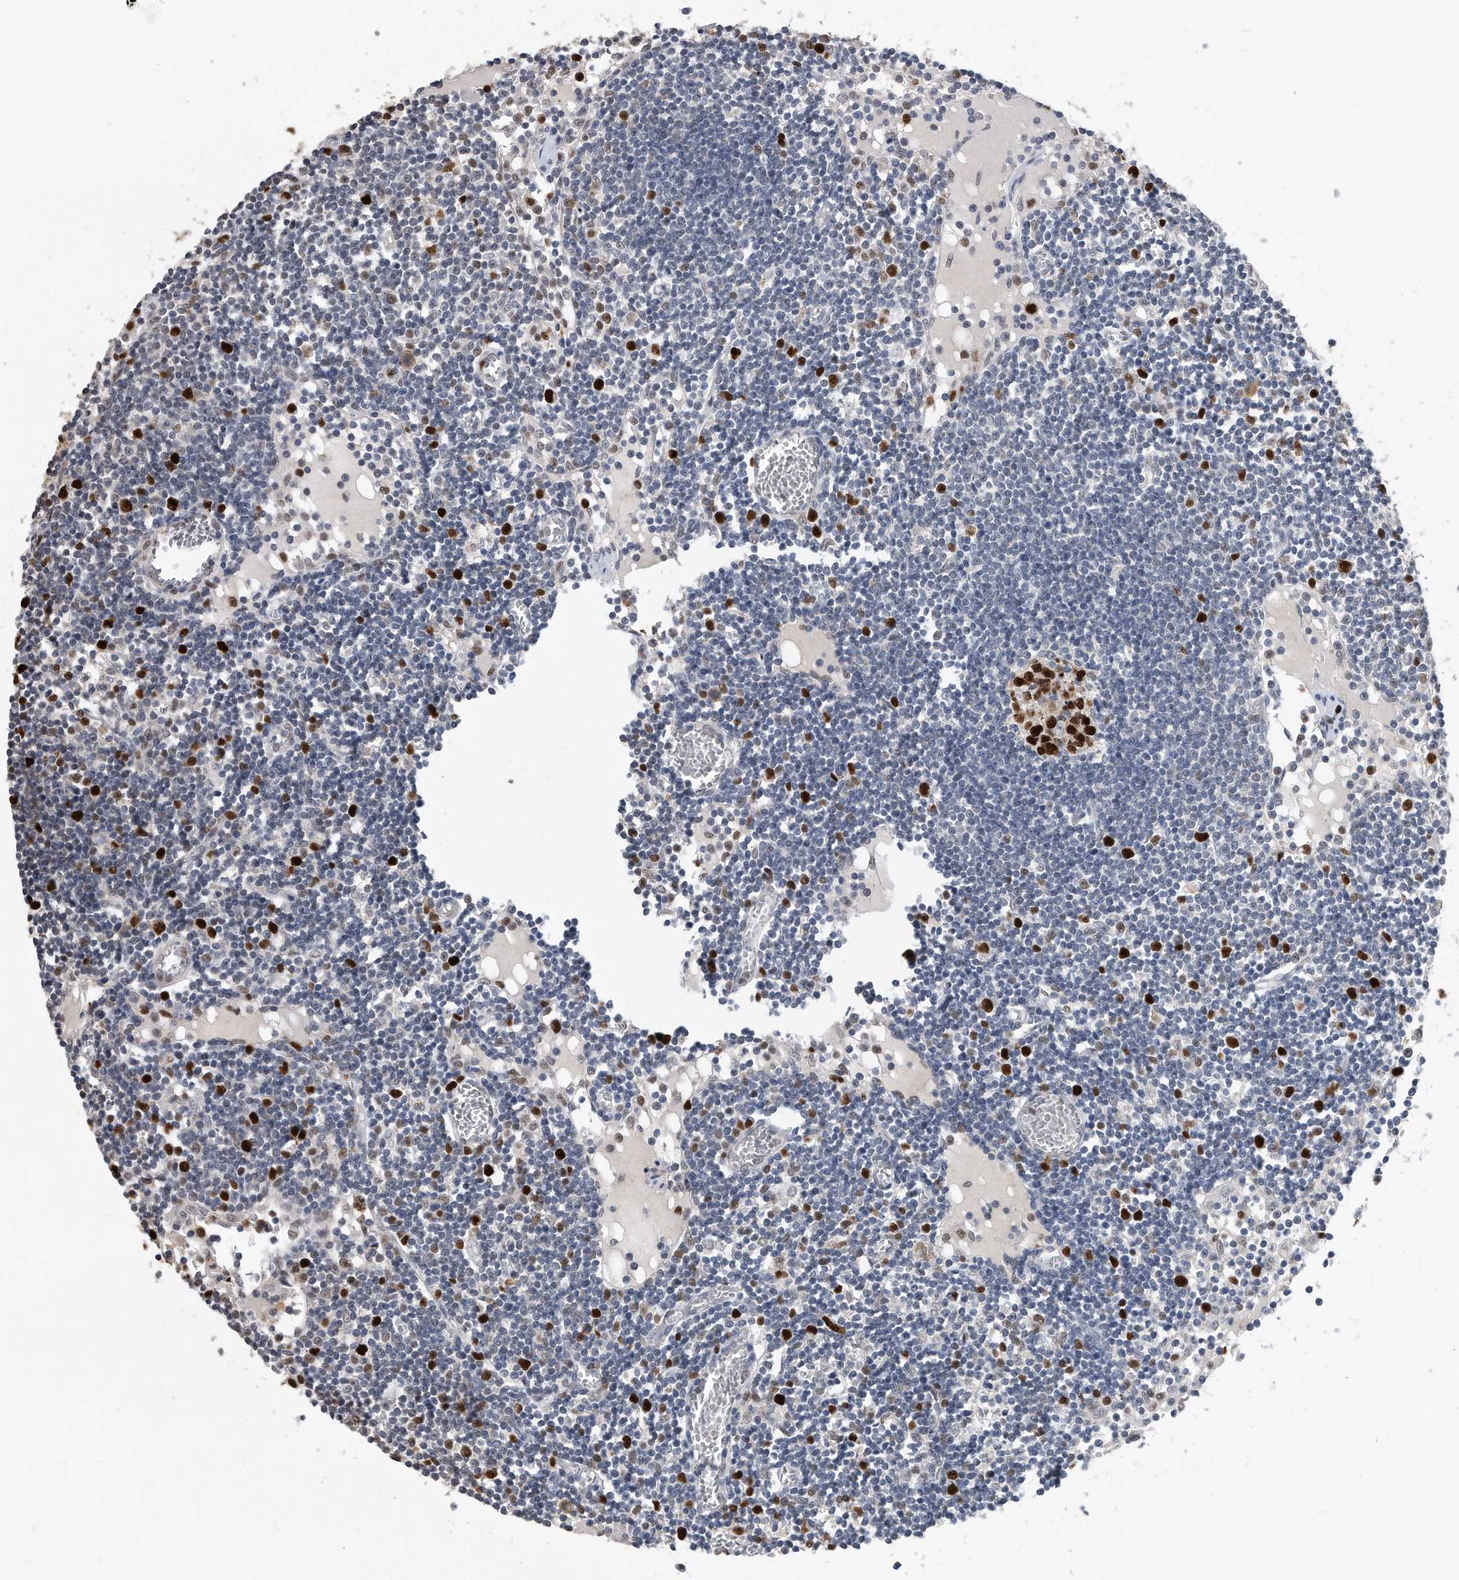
{"staining": {"intensity": "strong", "quantity": ">75%", "location": "nuclear"}, "tissue": "lymph node", "cell_type": "Germinal center cells", "image_type": "normal", "snomed": [{"axis": "morphology", "description": "Normal tissue, NOS"}, {"axis": "topography", "description": "Lymph node"}], "caption": "Brown immunohistochemical staining in normal lymph node demonstrates strong nuclear positivity in approximately >75% of germinal center cells.", "gene": "PCNA", "patient": {"sex": "female", "age": 11}}